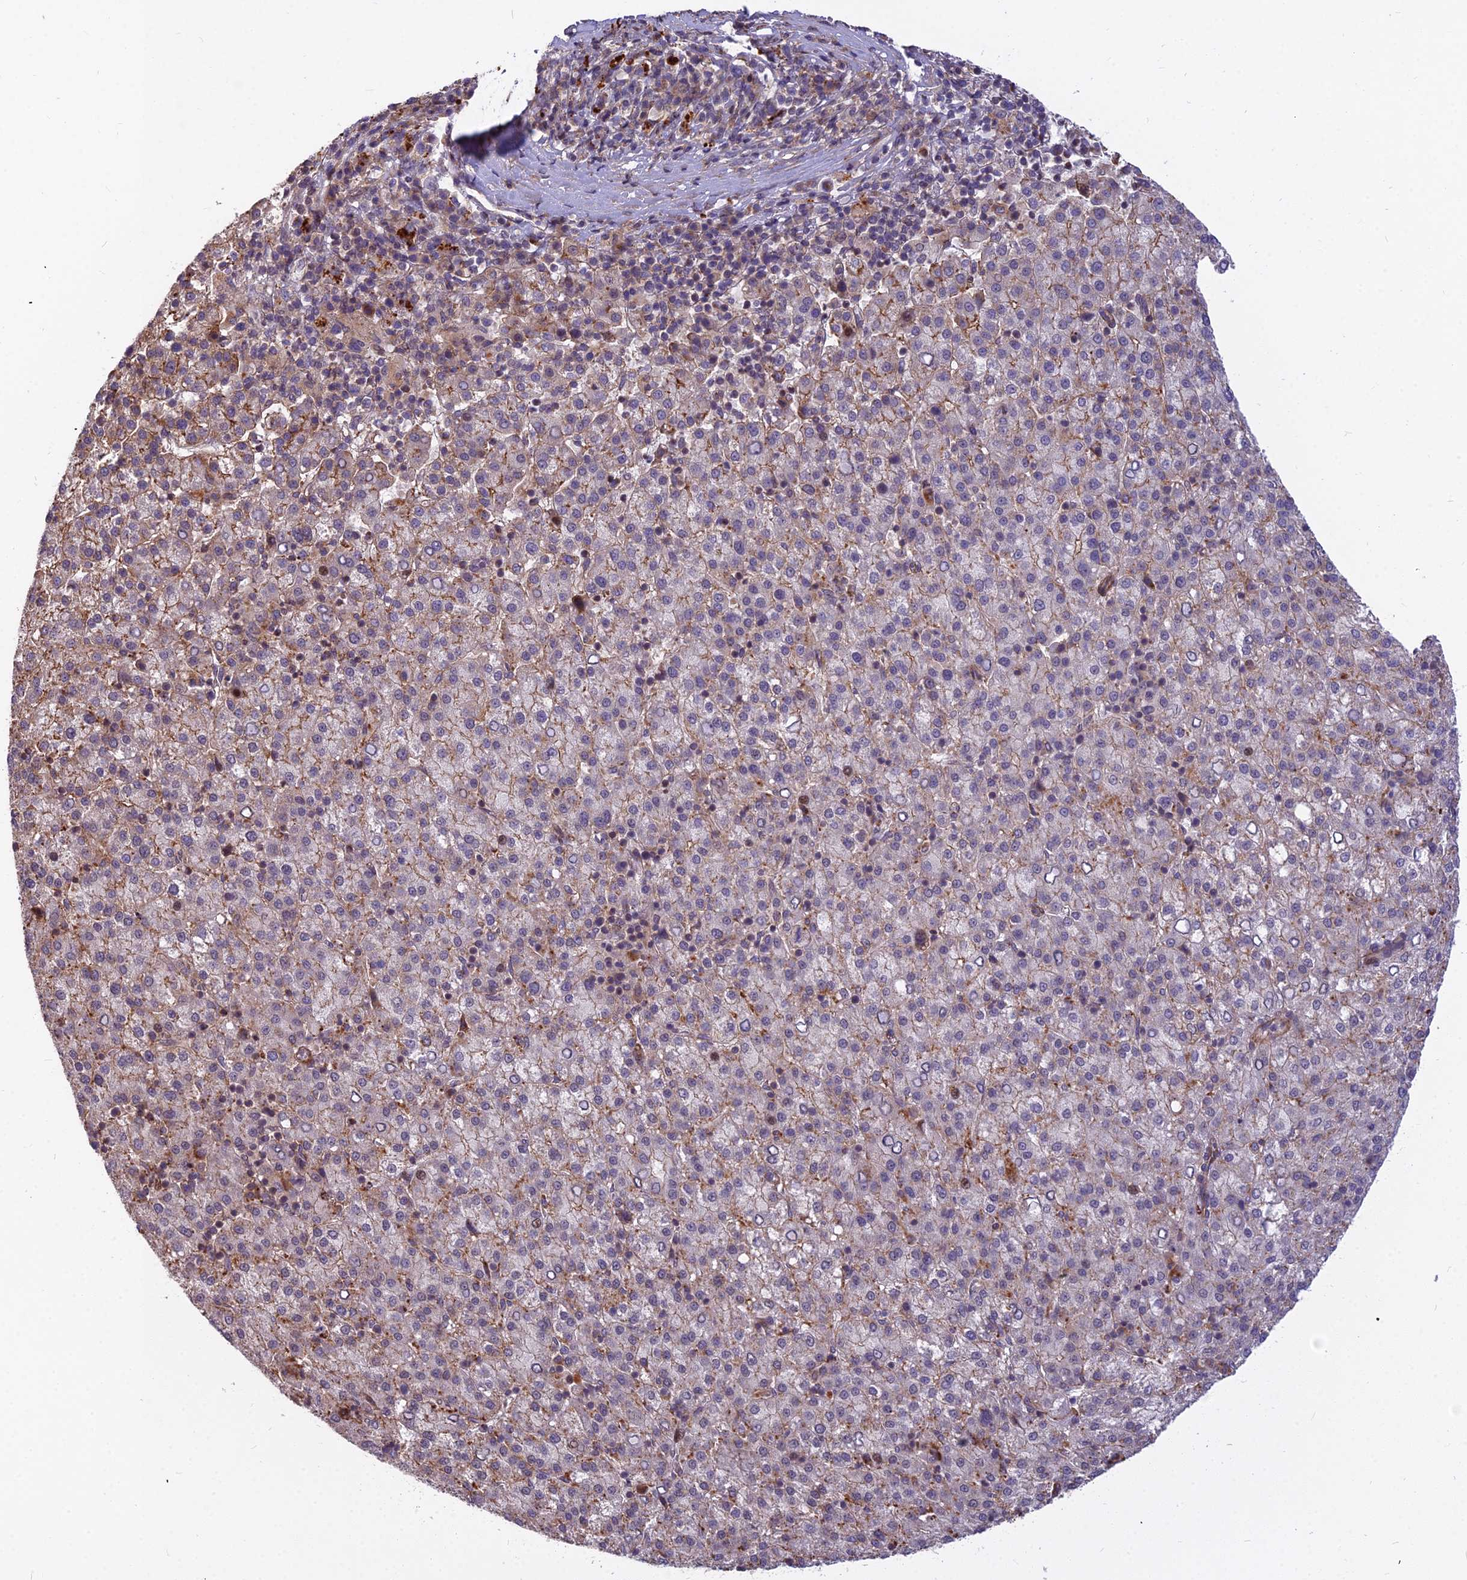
{"staining": {"intensity": "moderate", "quantity": "<25%", "location": "cytoplasmic/membranous"}, "tissue": "liver cancer", "cell_type": "Tumor cells", "image_type": "cancer", "snomed": [{"axis": "morphology", "description": "Carcinoma, Hepatocellular, NOS"}, {"axis": "topography", "description": "Liver"}], "caption": "Immunohistochemical staining of liver cancer displays low levels of moderate cytoplasmic/membranous protein staining in about <25% of tumor cells.", "gene": "GLYATL3", "patient": {"sex": "female", "age": 58}}